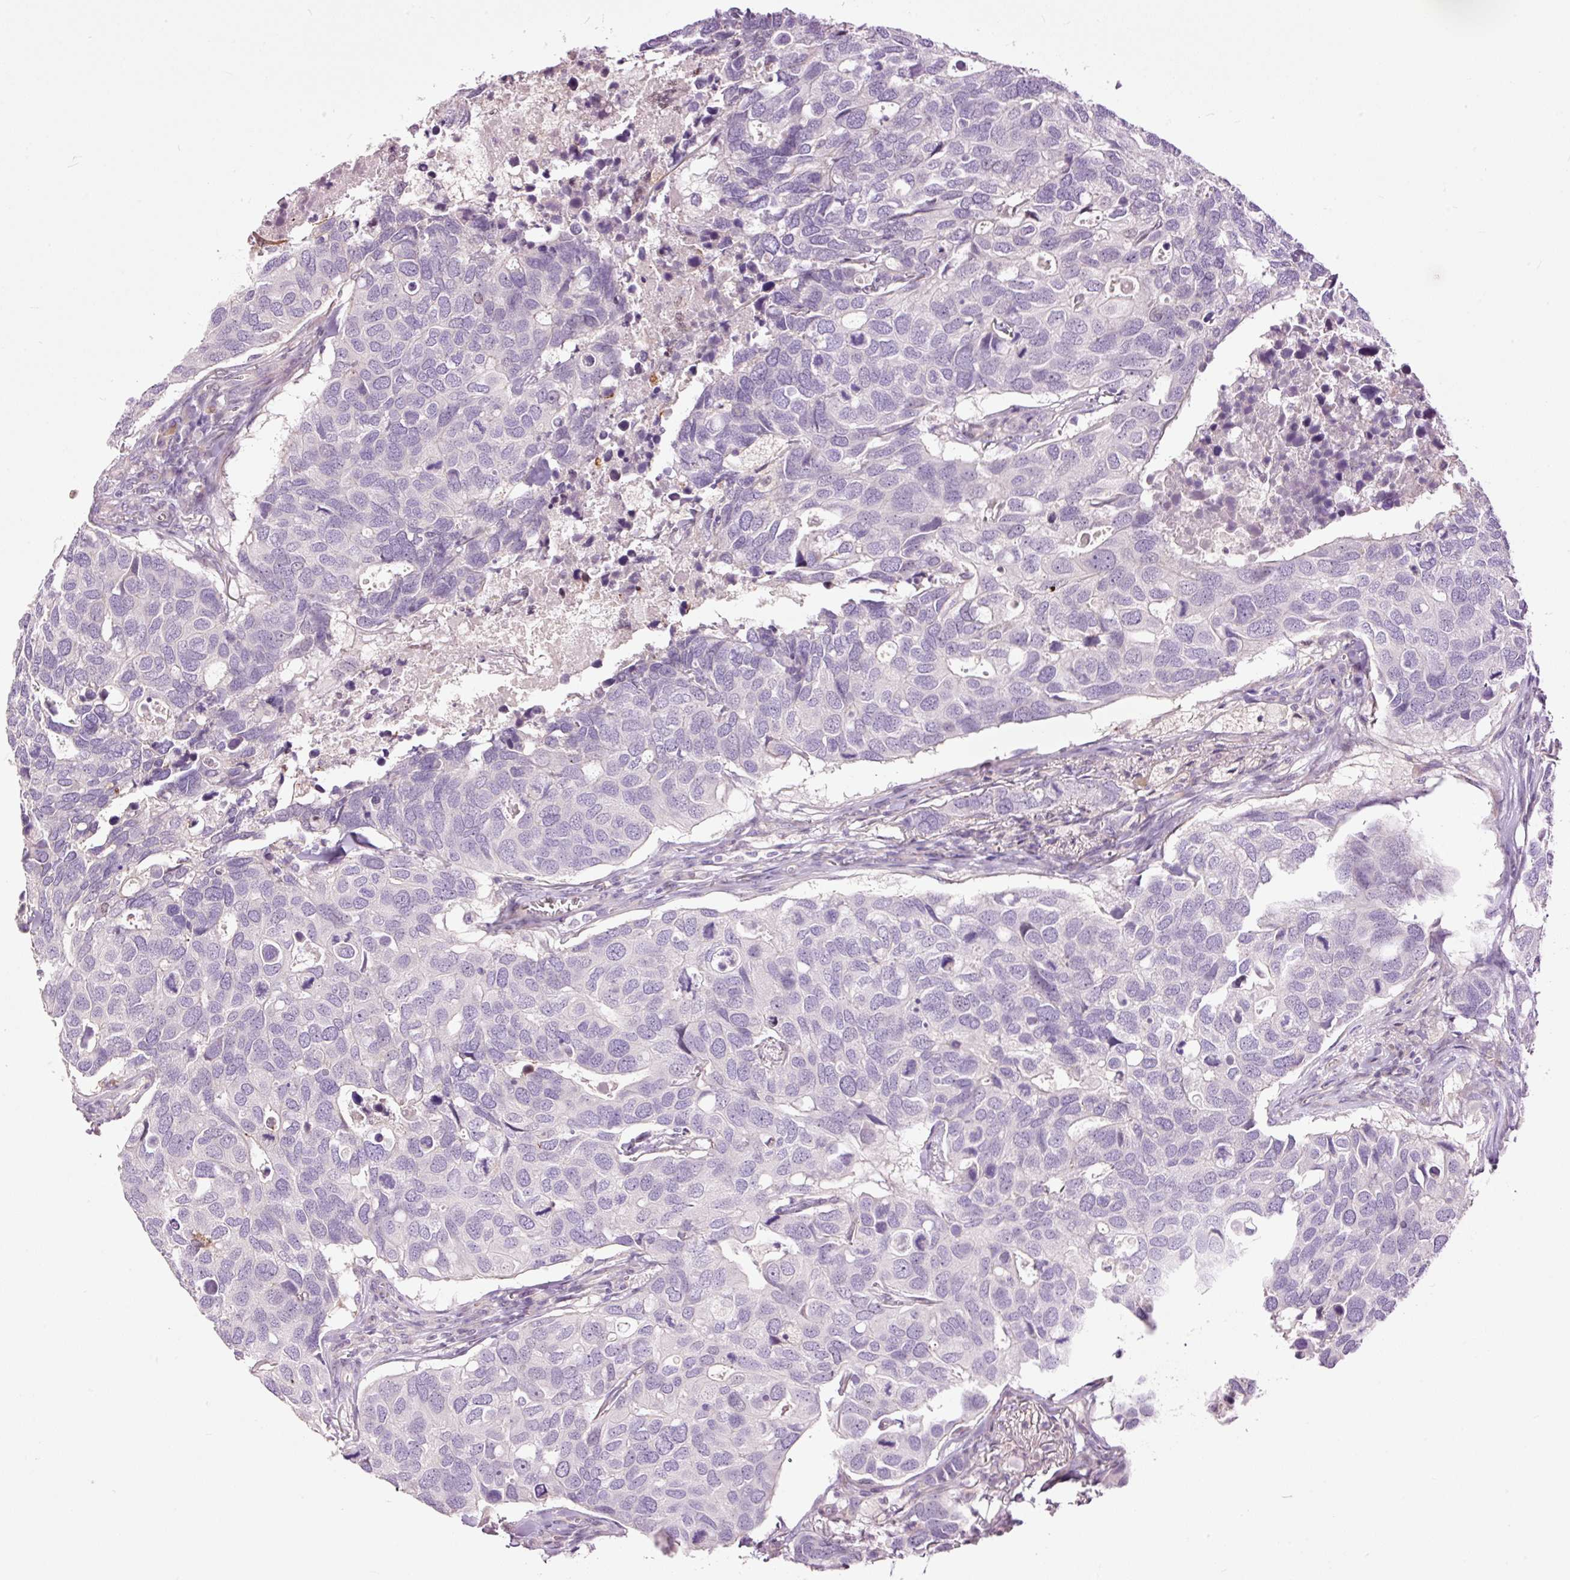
{"staining": {"intensity": "negative", "quantity": "none", "location": "none"}, "tissue": "breast cancer", "cell_type": "Tumor cells", "image_type": "cancer", "snomed": [{"axis": "morphology", "description": "Duct carcinoma"}, {"axis": "topography", "description": "Breast"}], "caption": "Protein analysis of breast cancer (infiltrating ductal carcinoma) demonstrates no significant expression in tumor cells.", "gene": "FCRL4", "patient": {"sex": "female", "age": 83}}